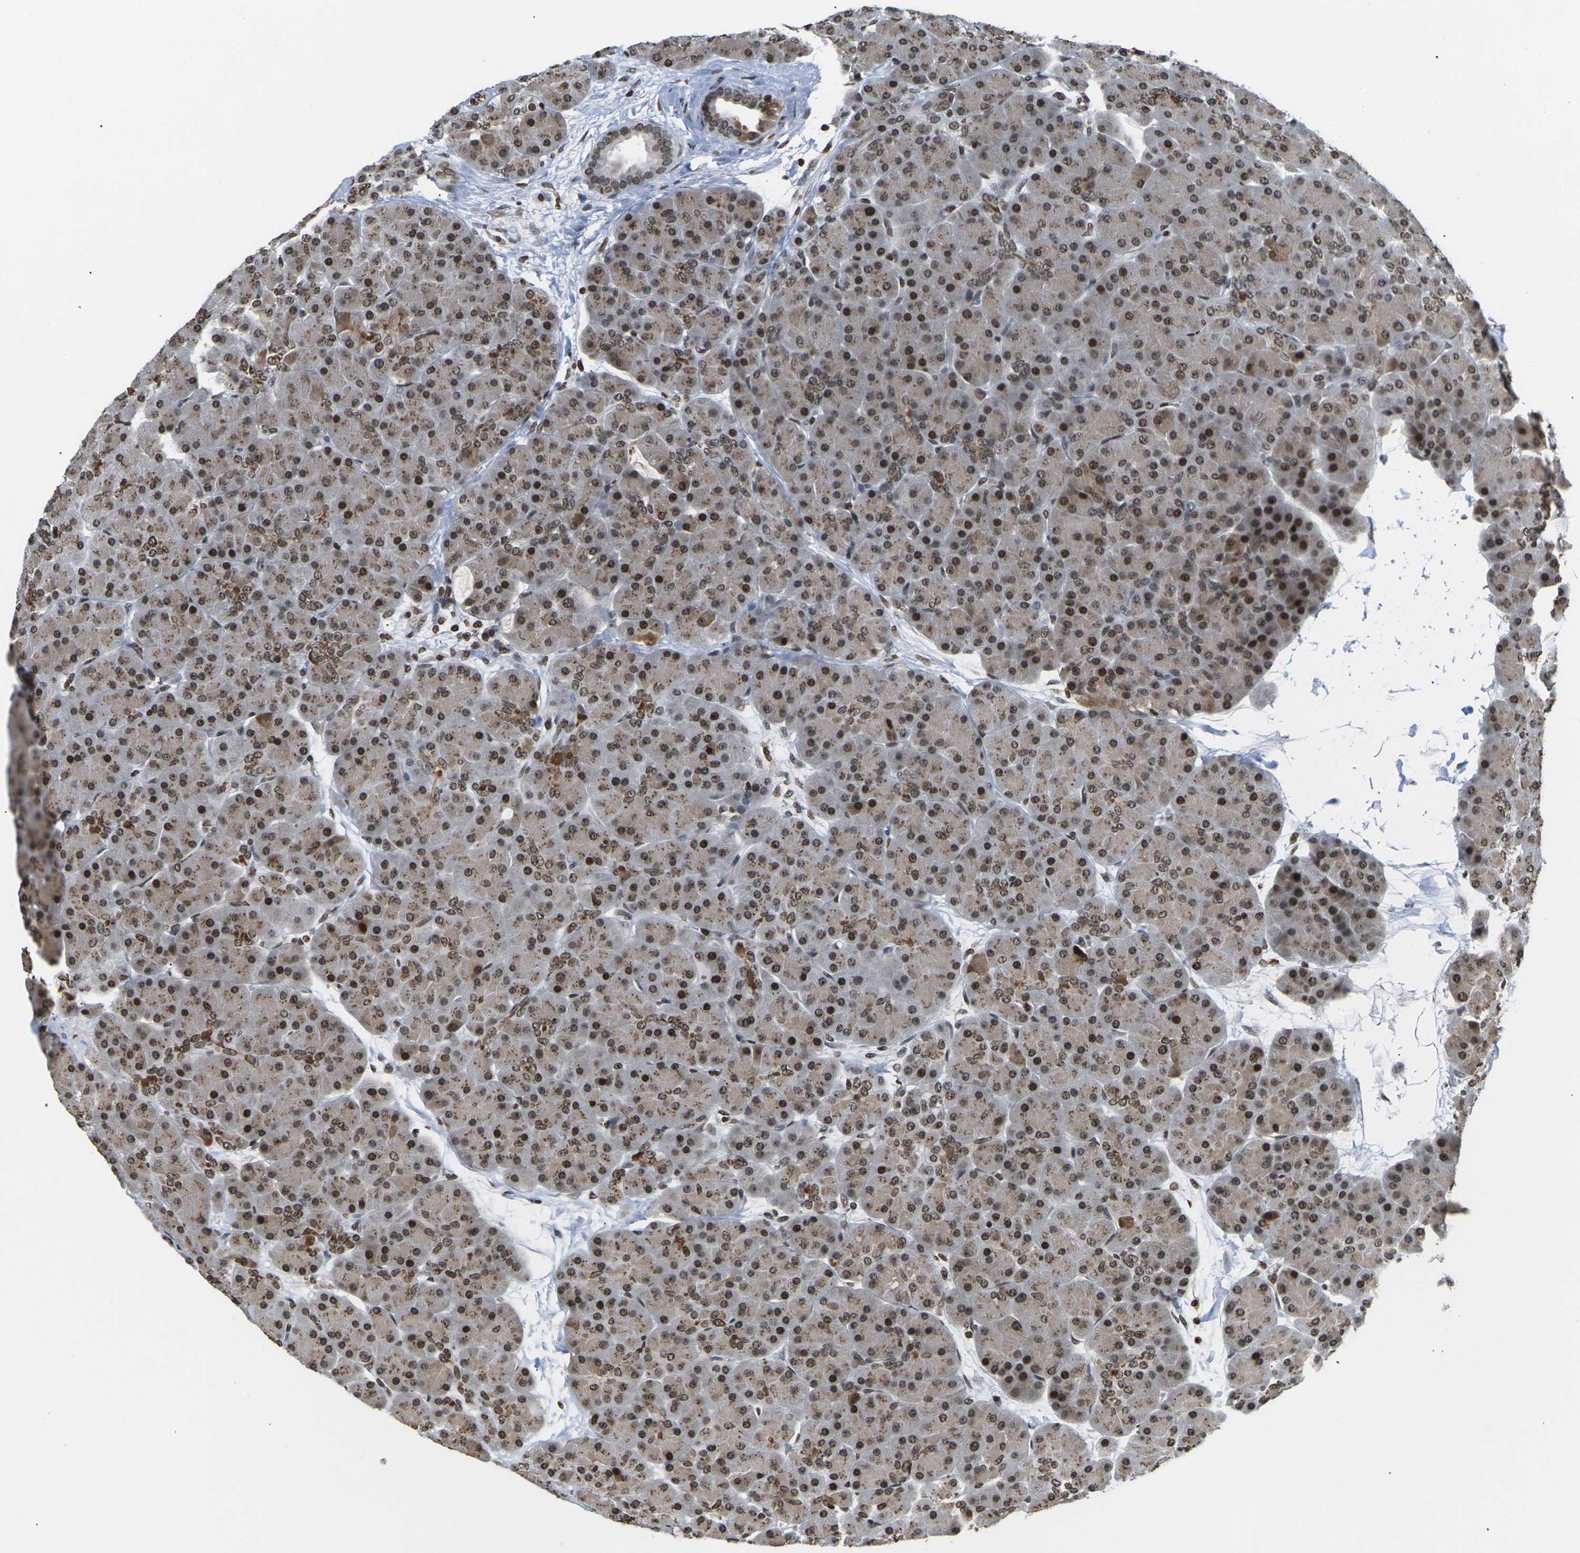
{"staining": {"intensity": "strong", "quantity": ">75%", "location": "cytoplasmic/membranous,nuclear"}, "tissue": "pancreas", "cell_type": "Exocrine glandular cells", "image_type": "normal", "snomed": [{"axis": "morphology", "description": "Normal tissue, NOS"}, {"axis": "topography", "description": "Pancreas"}], "caption": "Benign pancreas shows strong cytoplasmic/membranous,nuclear expression in approximately >75% of exocrine glandular cells, visualized by immunohistochemistry.", "gene": "ETV5", "patient": {"sex": "male", "age": 66}}